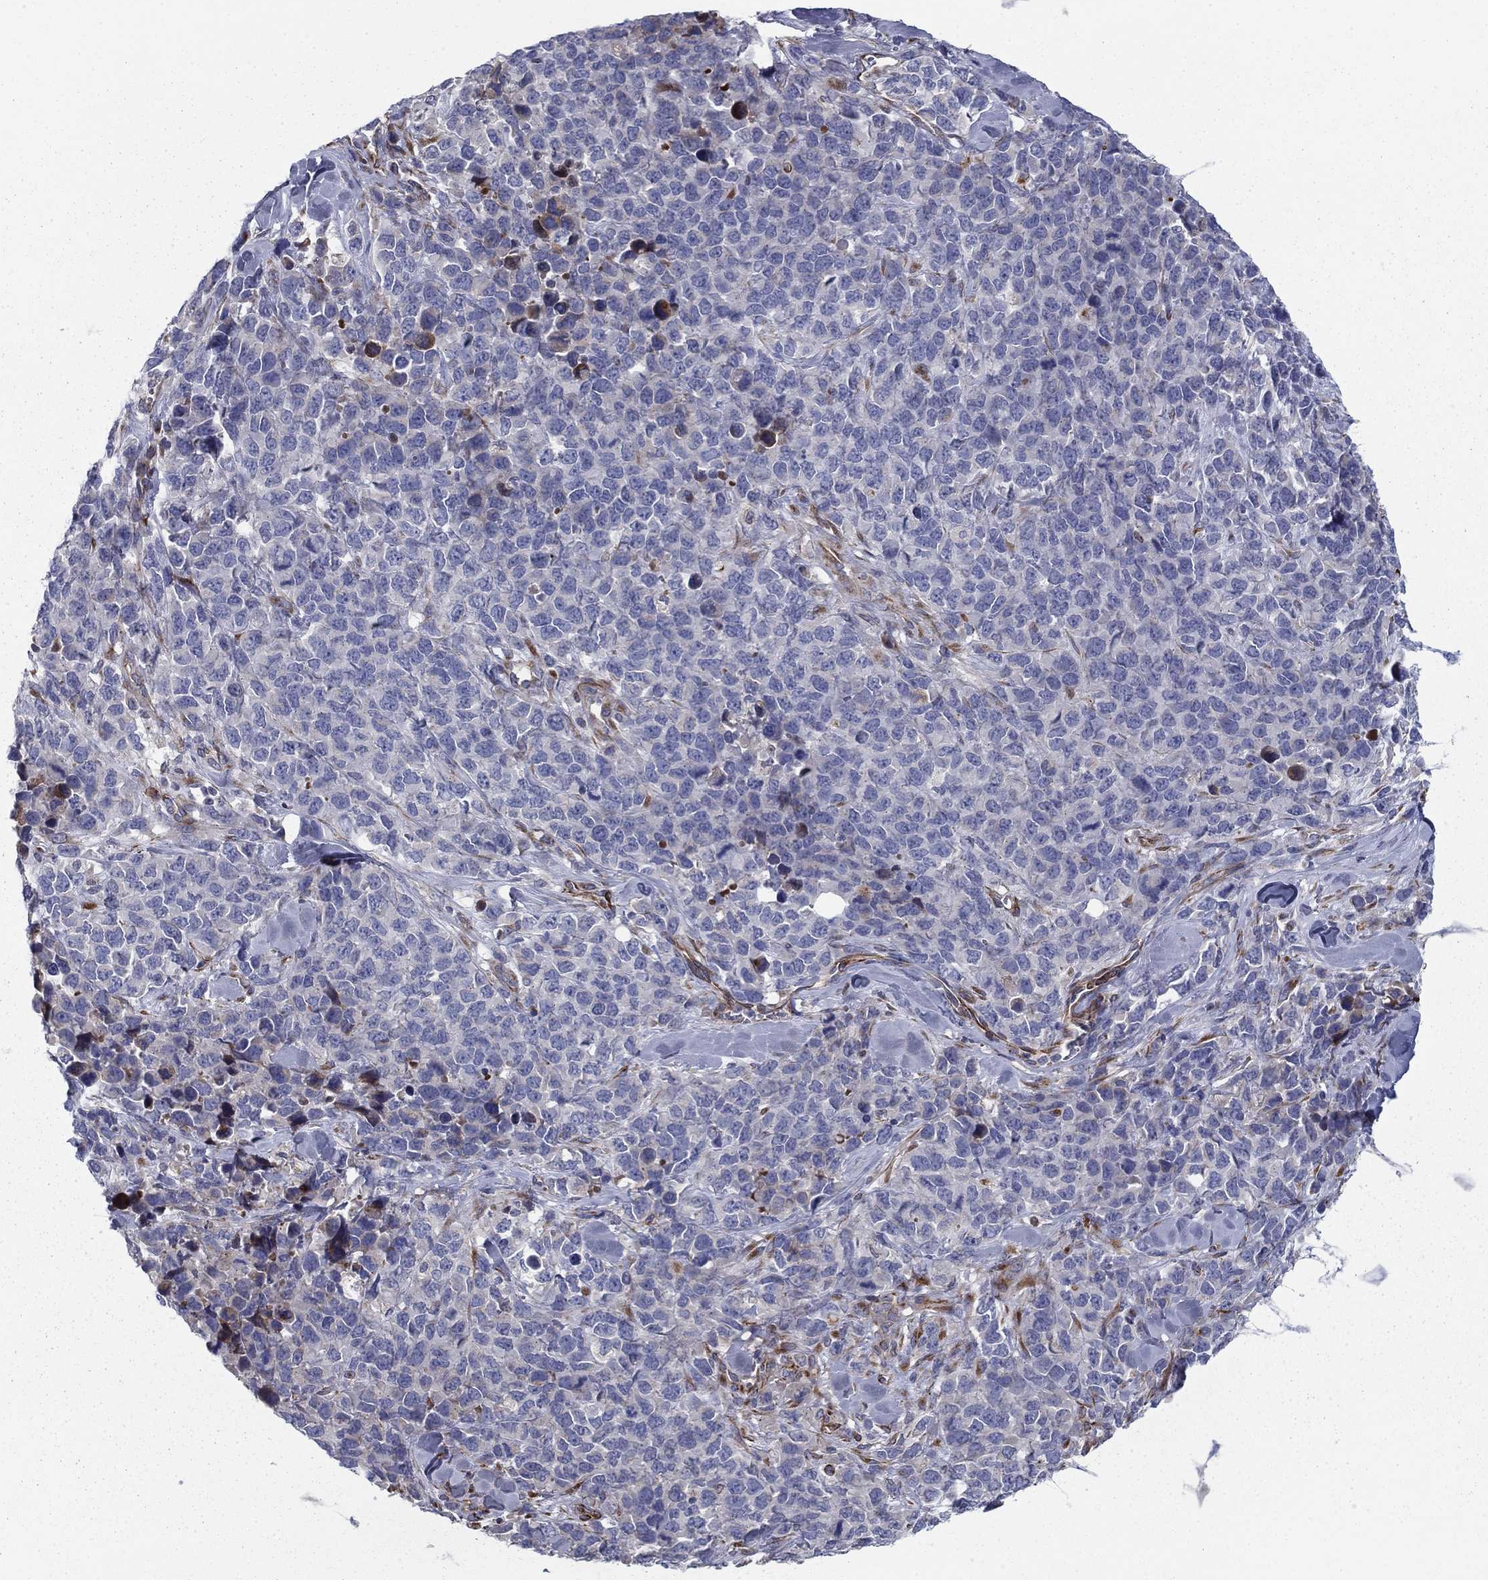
{"staining": {"intensity": "negative", "quantity": "none", "location": "none"}, "tissue": "melanoma", "cell_type": "Tumor cells", "image_type": "cancer", "snomed": [{"axis": "morphology", "description": "Malignant melanoma, Metastatic site"}, {"axis": "topography", "description": "Skin"}], "caption": "Immunohistochemical staining of human malignant melanoma (metastatic site) exhibits no significant expression in tumor cells.", "gene": "CLSTN1", "patient": {"sex": "male", "age": 84}}